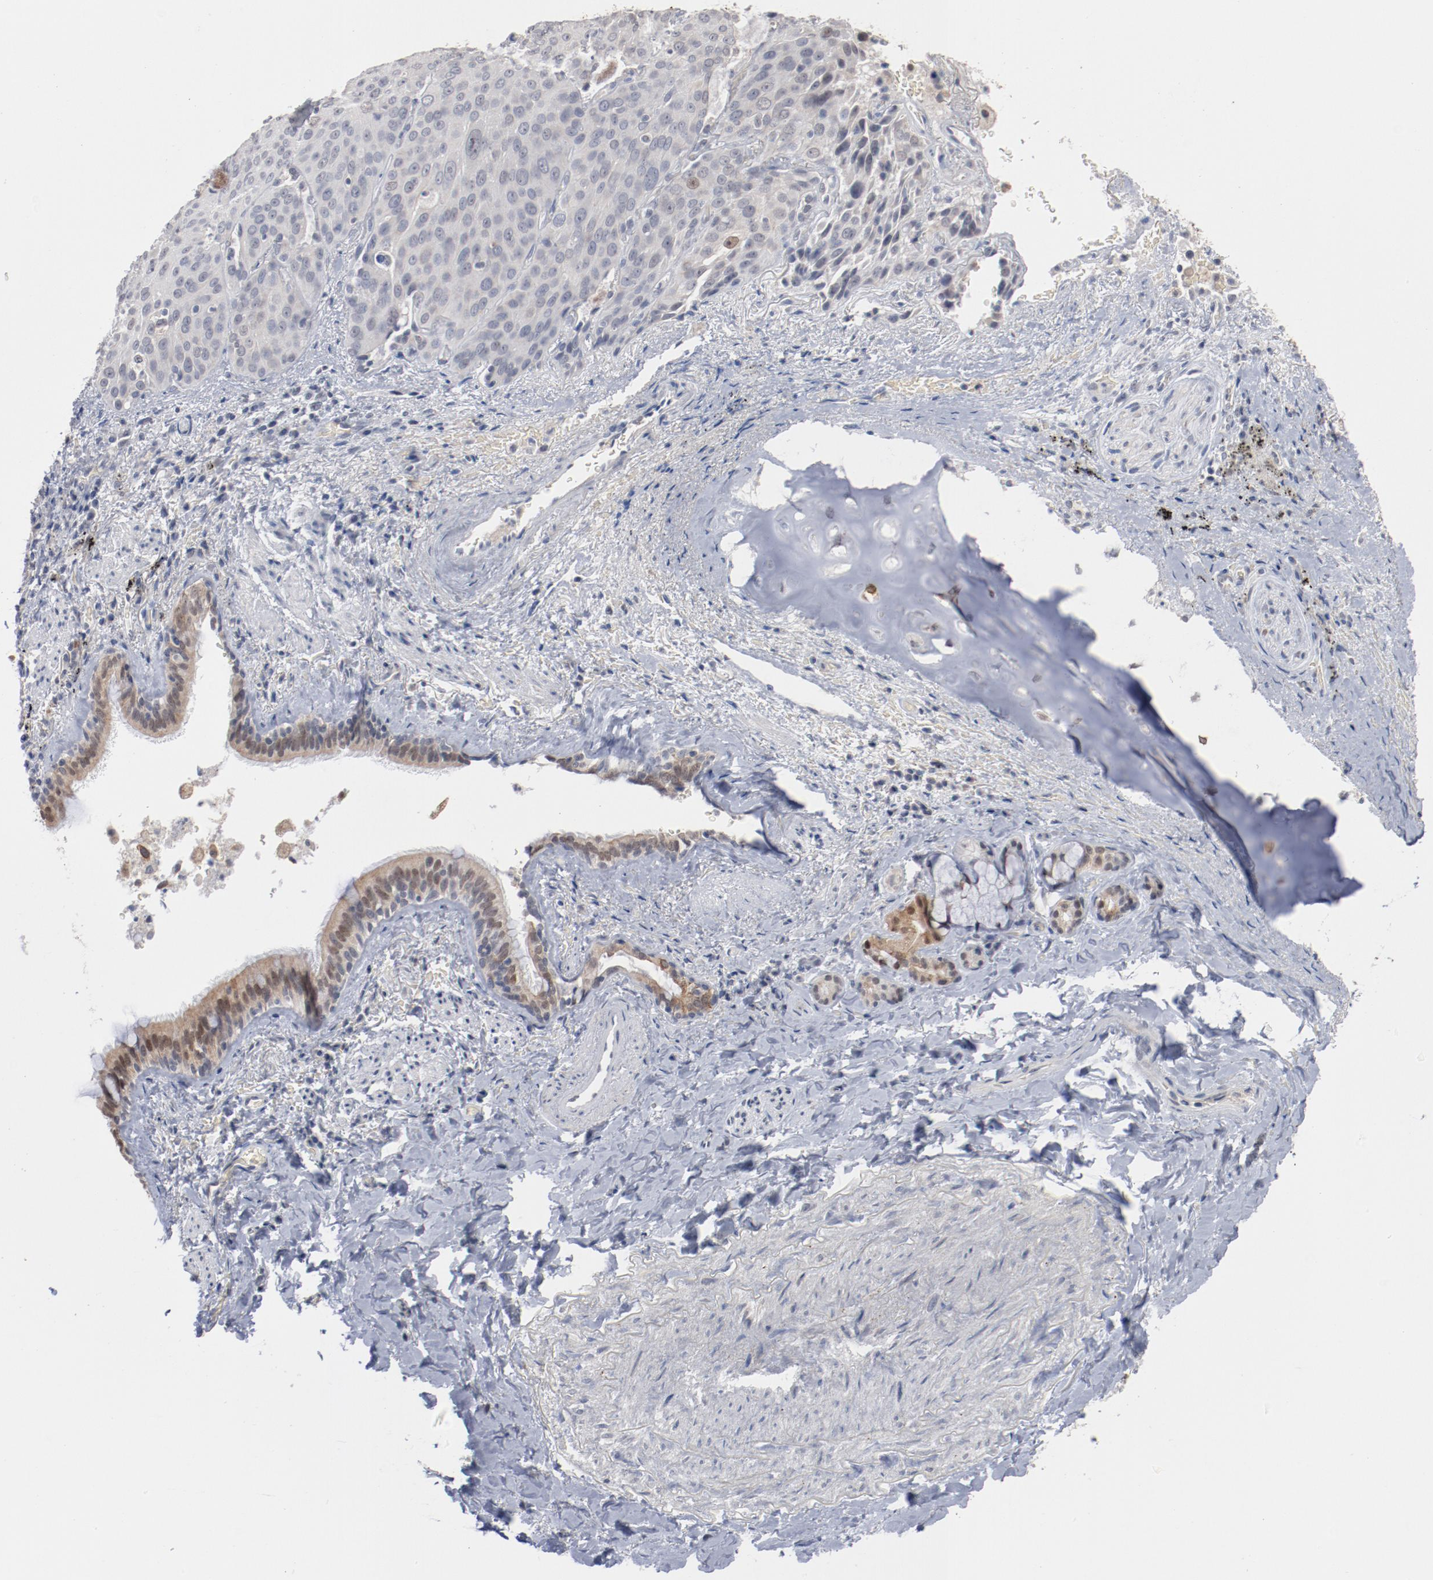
{"staining": {"intensity": "negative", "quantity": "none", "location": "none"}, "tissue": "lung cancer", "cell_type": "Tumor cells", "image_type": "cancer", "snomed": [{"axis": "morphology", "description": "Squamous cell carcinoma, NOS"}, {"axis": "topography", "description": "Lung"}], "caption": "Micrograph shows no protein staining in tumor cells of lung cancer (squamous cell carcinoma) tissue.", "gene": "ERICH1", "patient": {"sex": "male", "age": 54}}